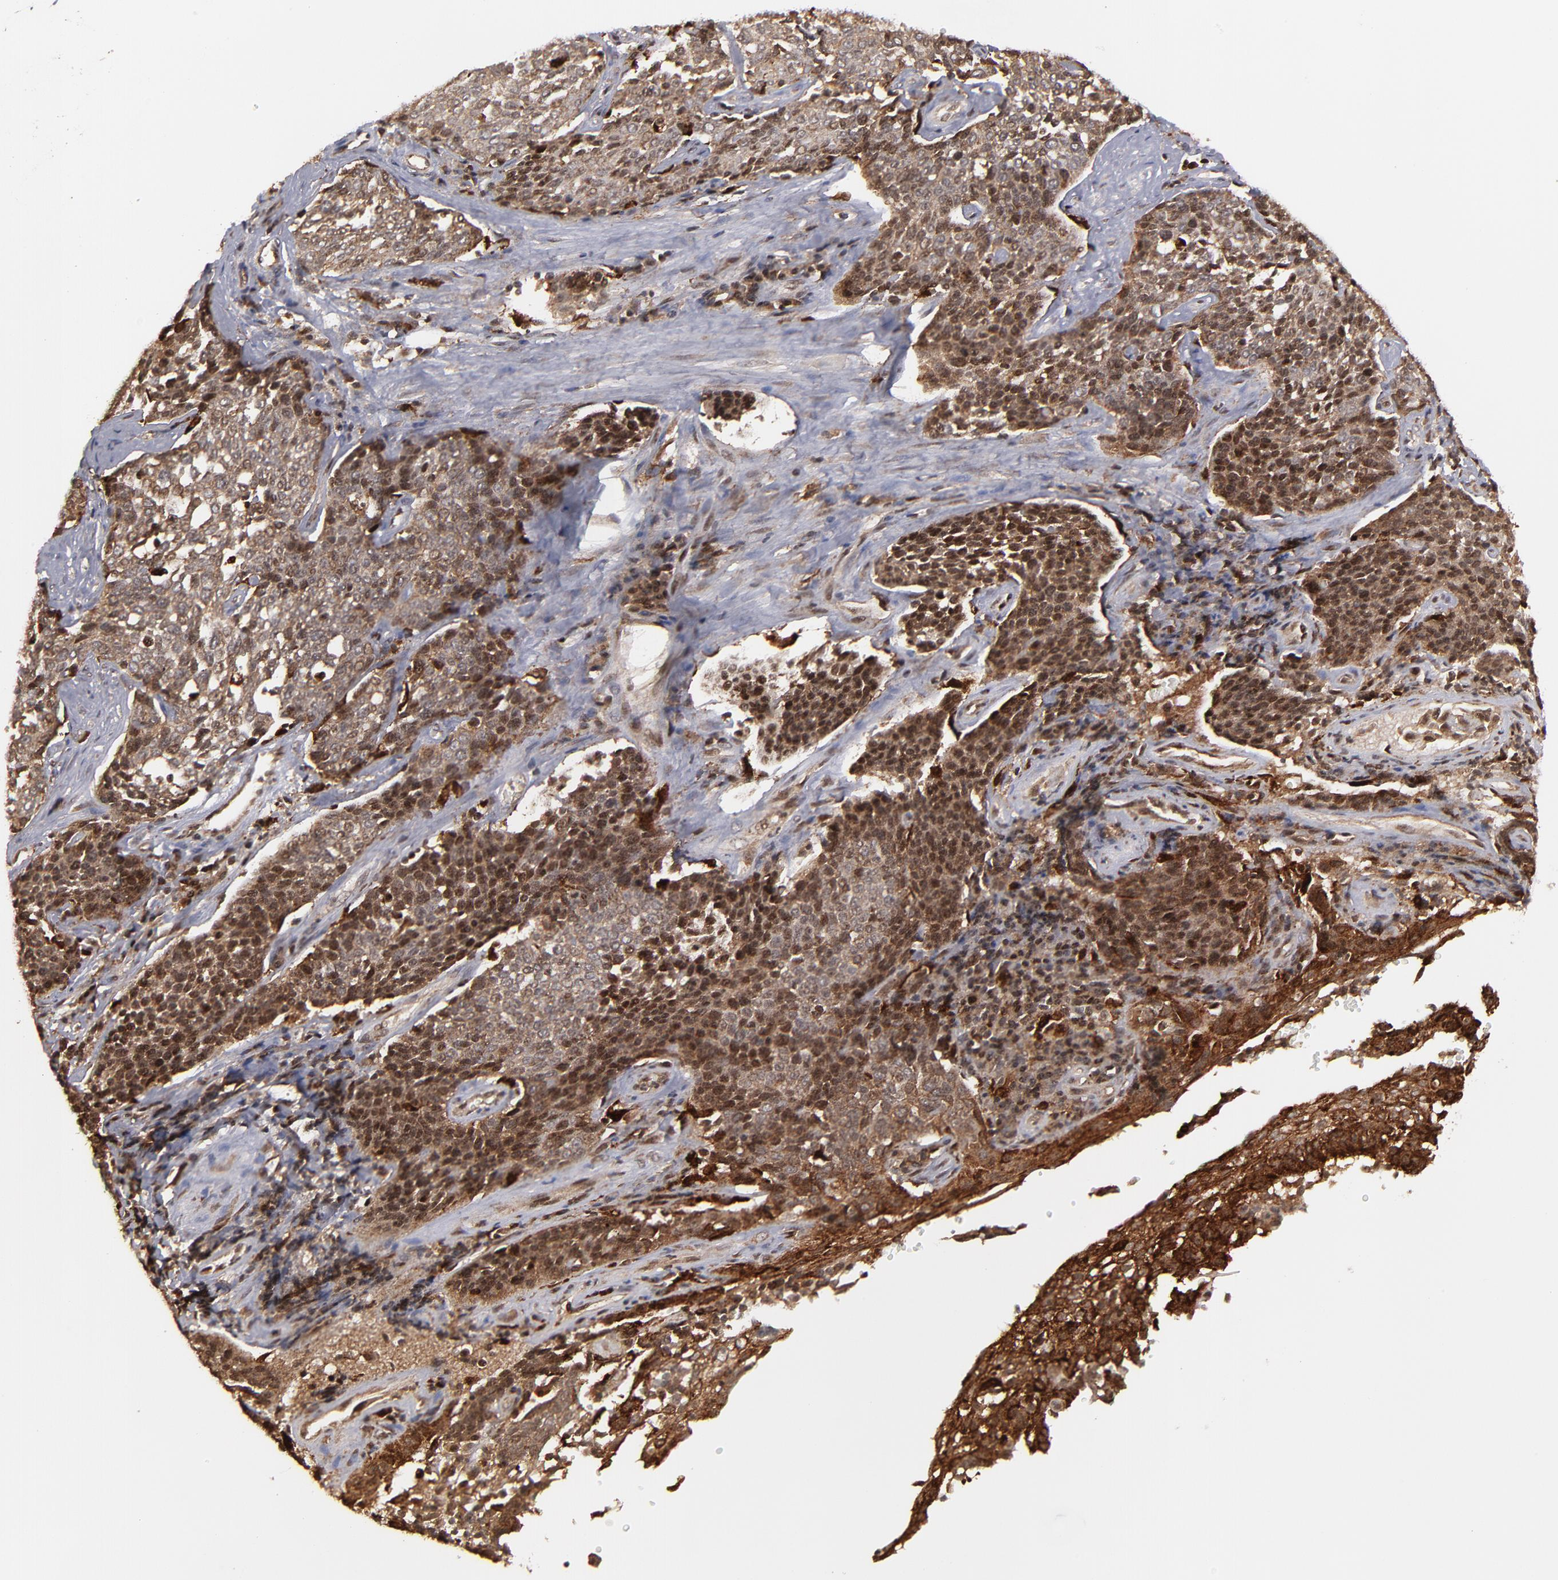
{"staining": {"intensity": "strong", "quantity": ">75%", "location": "cytoplasmic/membranous,nuclear"}, "tissue": "cervical cancer", "cell_type": "Tumor cells", "image_type": "cancer", "snomed": [{"axis": "morphology", "description": "Squamous cell carcinoma, NOS"}, {"axis": "topography", "description": "Cervix"}], "caption": "IHC image of neoplastic tissue: cervical cancer (squamous cell carcinoma) stained using immunohistochemistry displays high levels of strong protein expression localized specifically in the cytoplasmic/membranous and nuclear of tumor cells, appearing as a cytoplasmic/membranous and nuclear brown color.", "gene": "RGS6", "patient": {"sex": "female", "age": 34}}